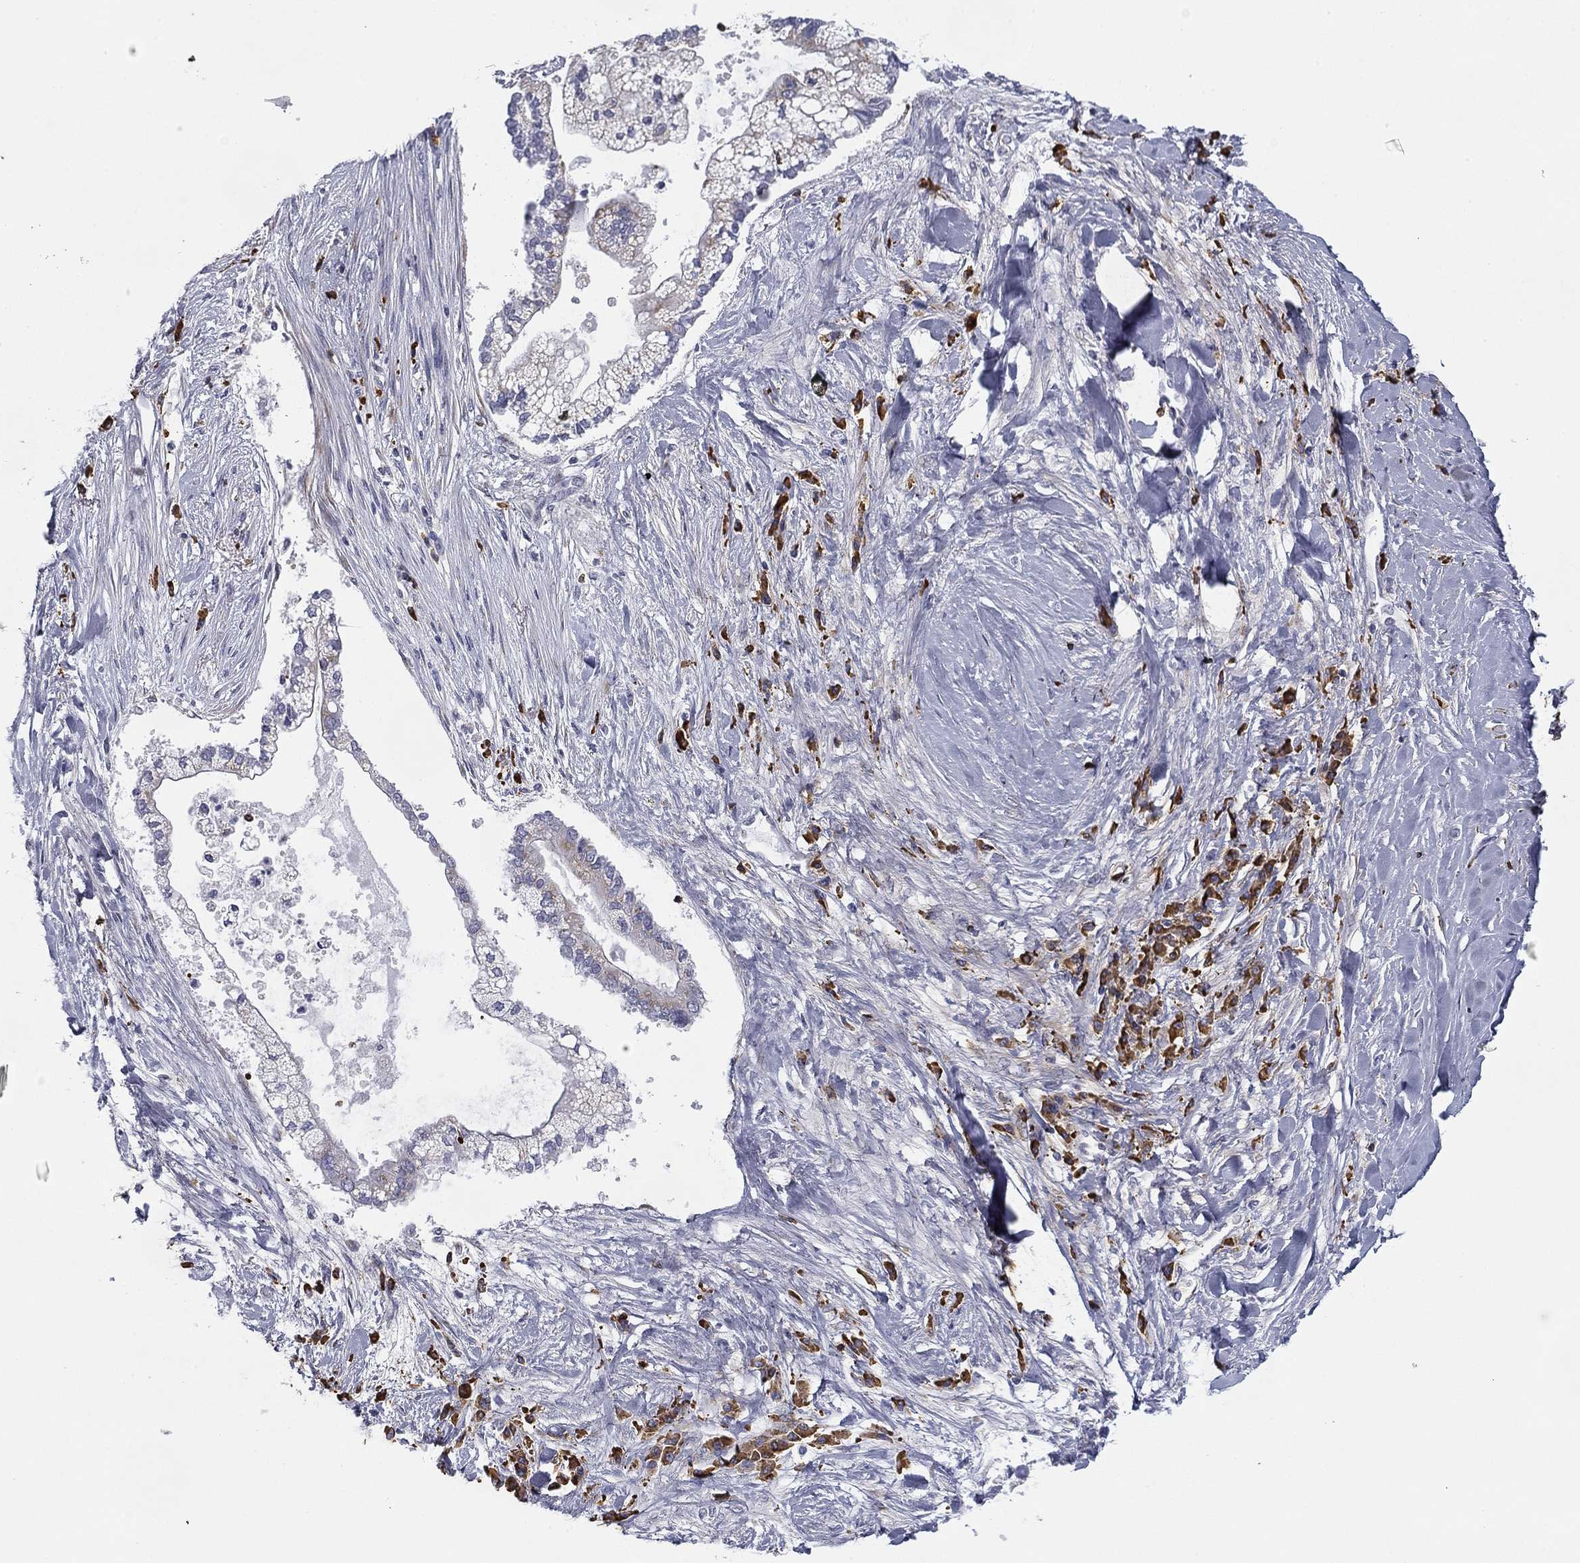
{"staining": {"intensity": "negative", "quantity": "none", "location": "none"}, "tissue": "liver cancer", "cell_type": "Tumor cells", "image_type": "cancer", "snomed": [{"axis": "morphology", "description": "Cholangiocarcinoma"}, {"axis": "topography", "description": "Liver"}], "caption": "A micrograph of cholangiocarcinoma (liver) stained for a protein reveals no brown staining in tumor cells.", "gene": "TRAT1", "patient": {"sex": "male", "age": 50}}